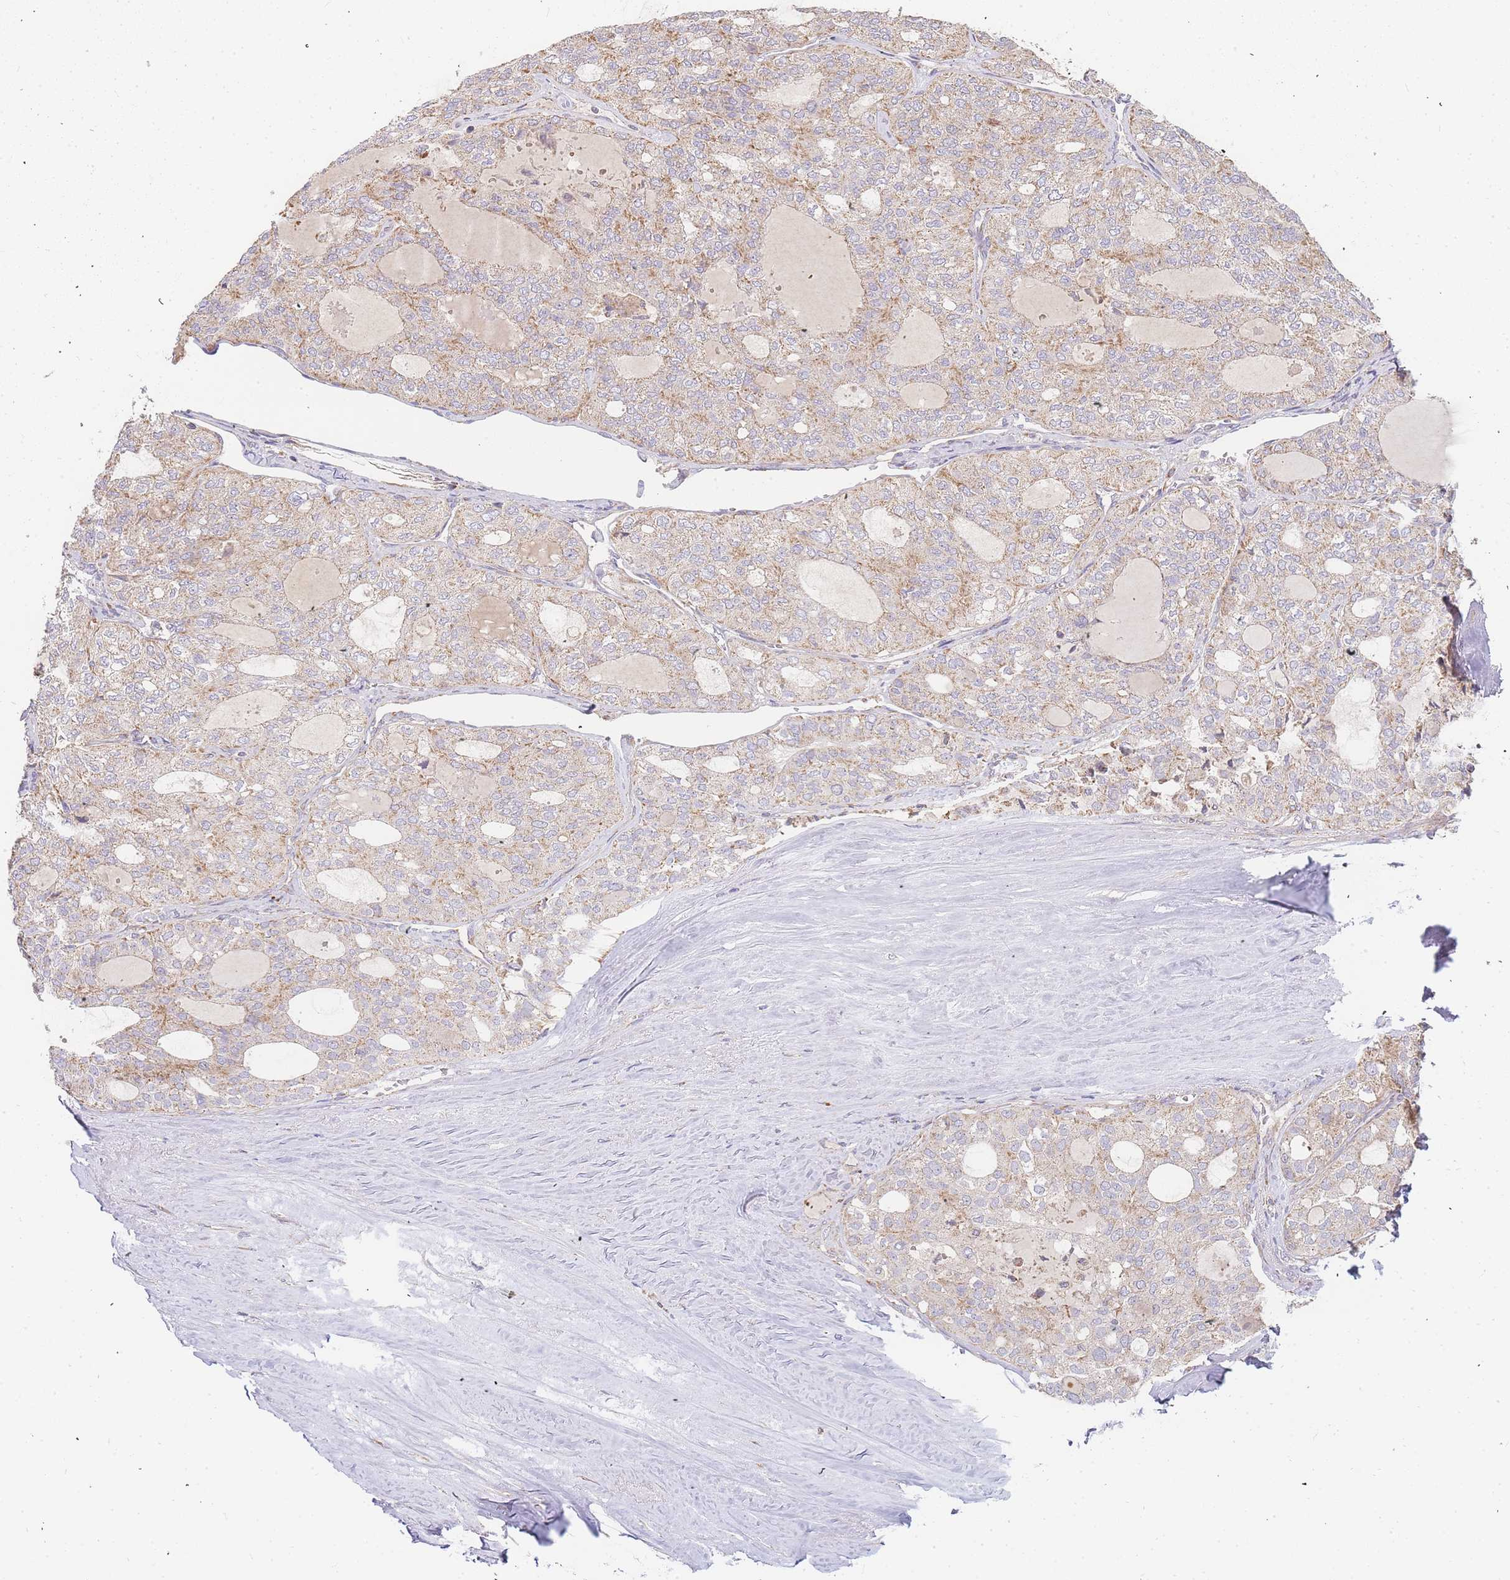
{"staining": {"intensity": "moderate", "quantity": "25%-75%", "location": "cytoplasmic/membranous"}, "tissue": "thyroid cancer", "cell_type": "Tumor cells", "image_type": "cancer", "snomed": [{"axis": "morphology", "description": "Follicular adenoma carcinoma, NOS"}, {"axis": "topography", "description": "Thyroid gland"}], "caption": "Thyroid cancer (follicular adenoma carcinoma) was stained to show a protein in brown. There is medium levels of moderate cytoplasmic/membranous positivity in approximately 25%-75% of tumor cells.", "gene": "ADCY9", "patient": {"sex": "male", "age": 75}}